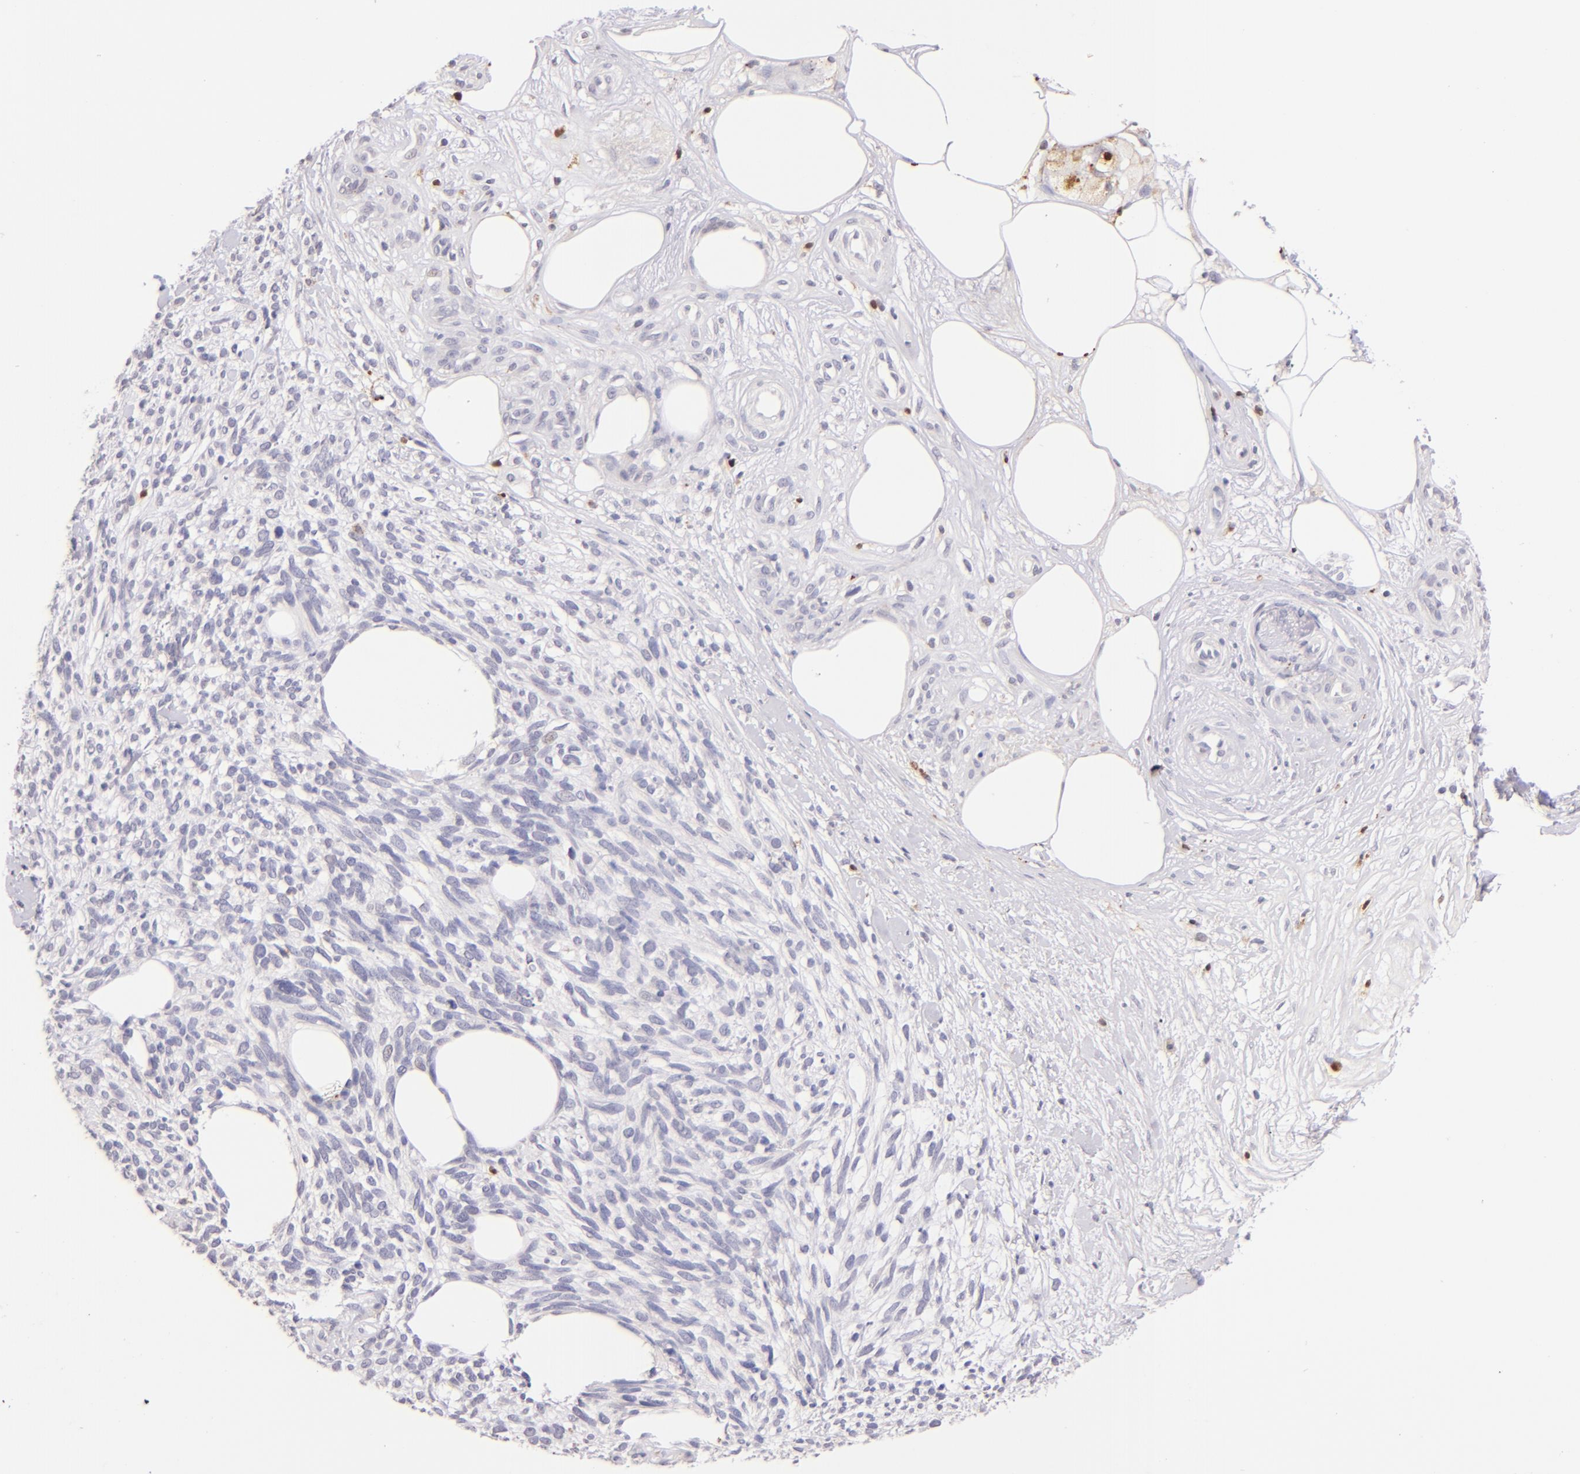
{"staining": {"intensity": "negative", "quantity": "none", "location": "none"}, "tissue": "melanoma", "cell_type": "Tumor cells", "image_type": "cancer", "snomed": [{"axis": "morphology", "description": "Malignant melanoma, NOS"}, {"axis": "topography", "description": "Skin"}], "caption": "Immunohistochemical staining of melanoma exhibits no significant expression in tumor cells.", "gene": "ZAP70", "patient": {"sex": "female", "age": 85}}